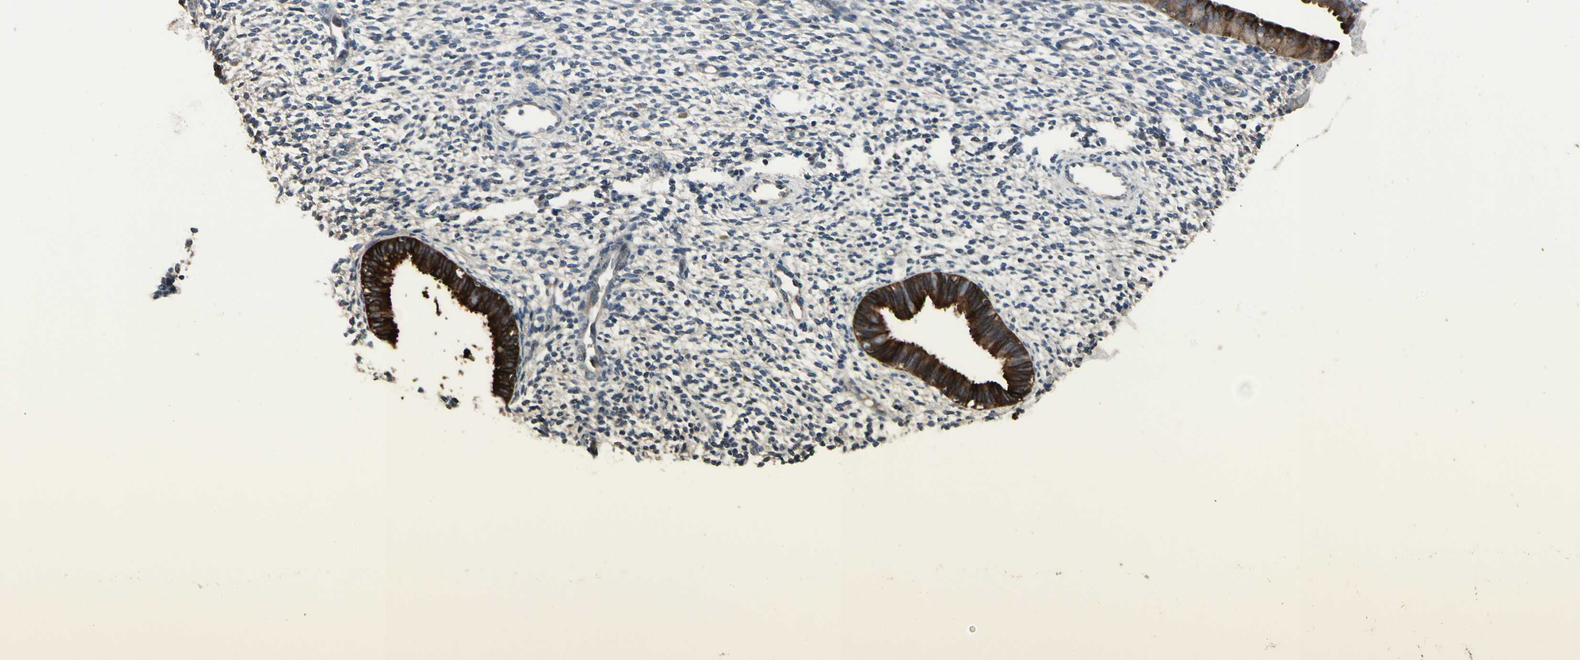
{"staining": {"intensity": "negative", "quantity": "none", "location": "none"}, "tissue": "endometrium", "cell_type": "Cells in endometrial stroma", "image_type": "normal", "snomed": [{"axis": "morphology", "description": "Normal tissue, NOS"}, {"axis": "topography", "description": "Endometrium"}], "caption": "The immunohistochemistry (IHC) photomicrograph has no significant staining in cells in endometrial stroma of endometrium. (DAB (3,3'-diaminobenzidine) IHC with hematoxylin counter stain).", "gene": "PIGR", "patient": {"sex": "female", "age": 61}}